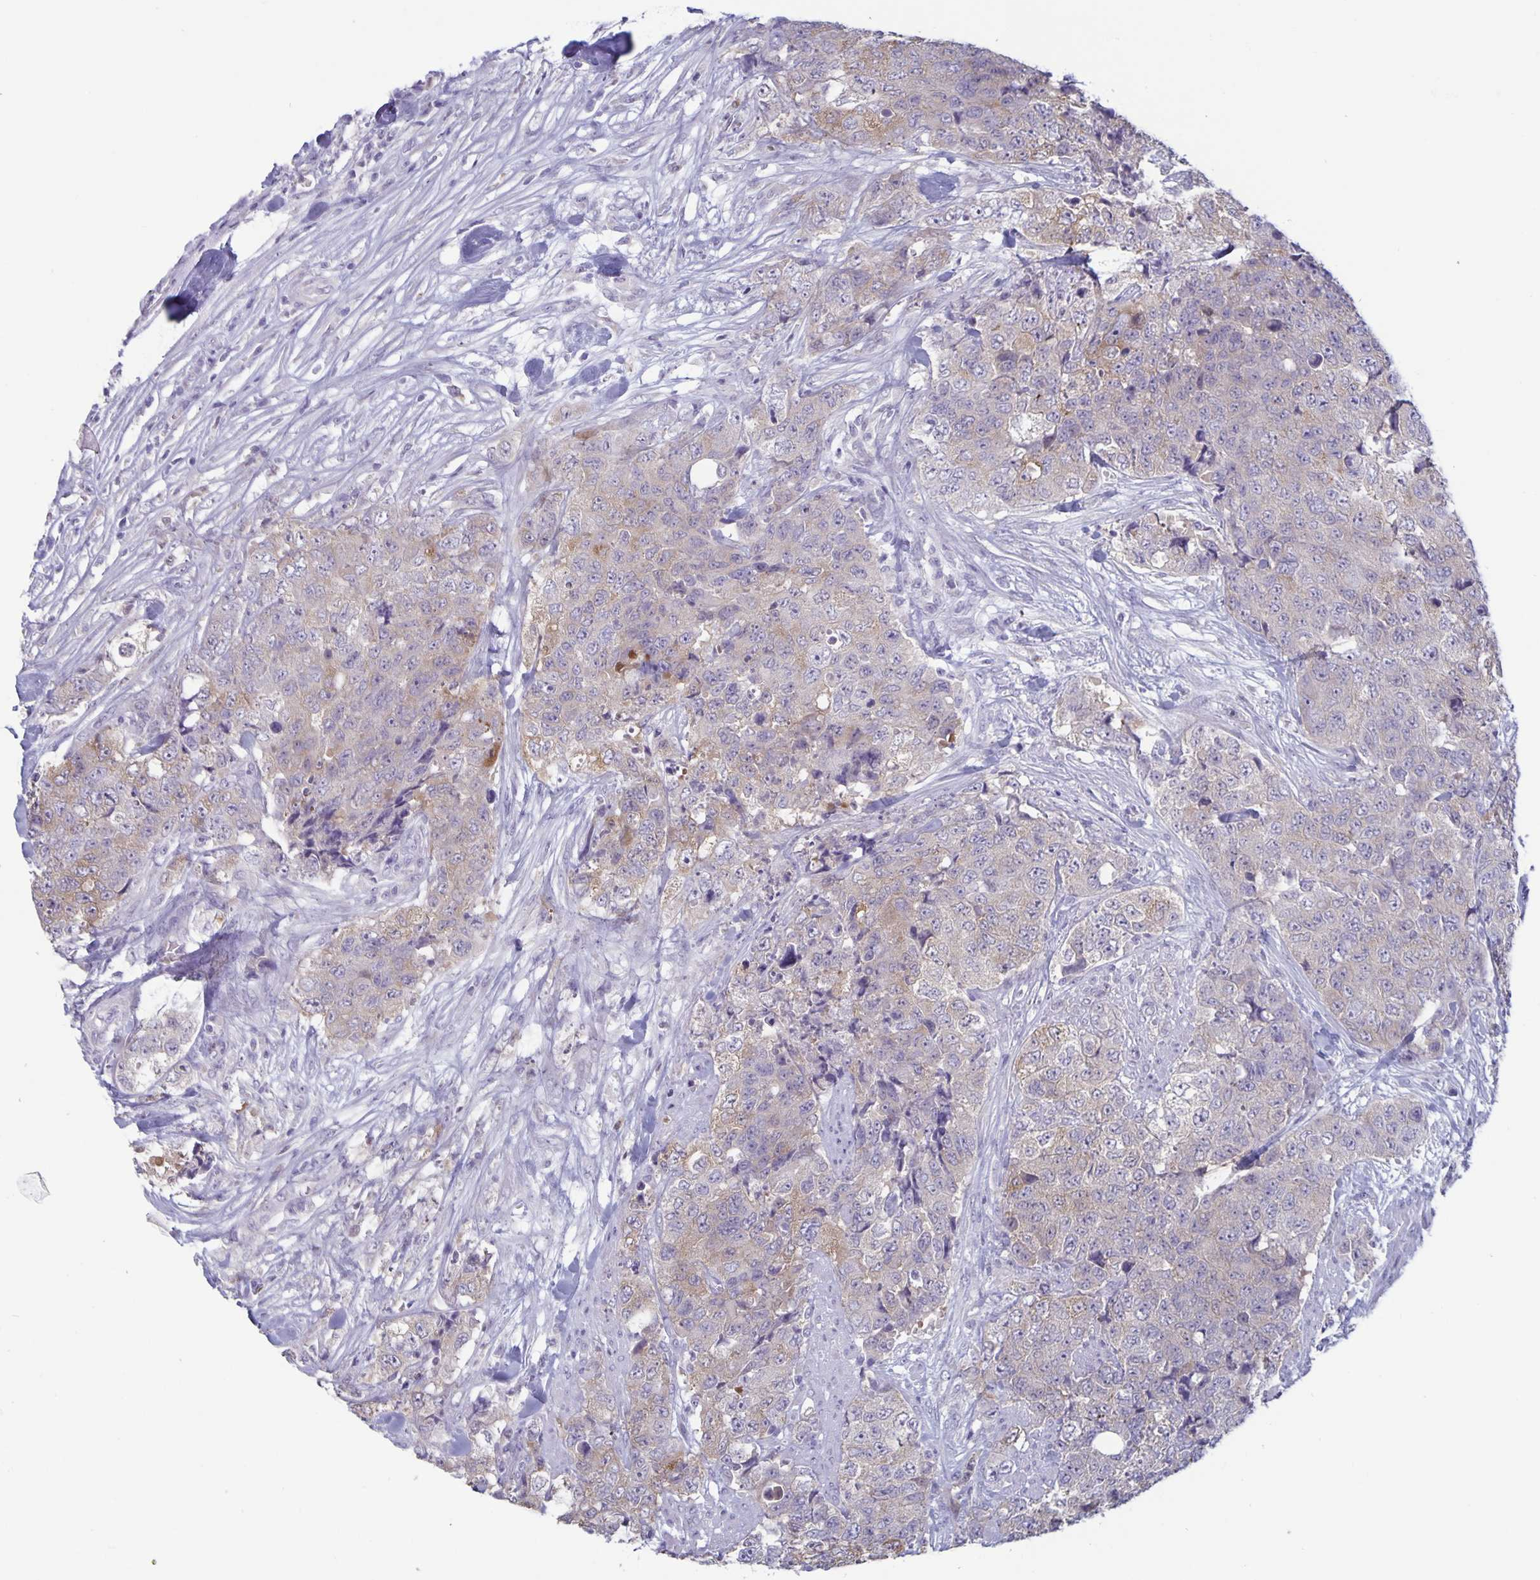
{"staining": {"intensity": "weak", "quantity": "25%-75%", "location": "cytoplasmic/membranous"}, "tissue": "urothelial cancer", "cell_type": "Tumor cells", "image_type": "cancer", "snomed": [{"axis": "morphology", "description": "Urothelial carcinoma, High grade"}, {"axis": "topography", "description": "Urinary bladder"}], "caption": "Human urothelial cancer stained for a protein (brown) shows weak cytoplasmic/membranous positive positivity in about 25%-75% of tumor cells.", "gene": "PLCB3", "patient": {"sex": "female", "age": 78}}